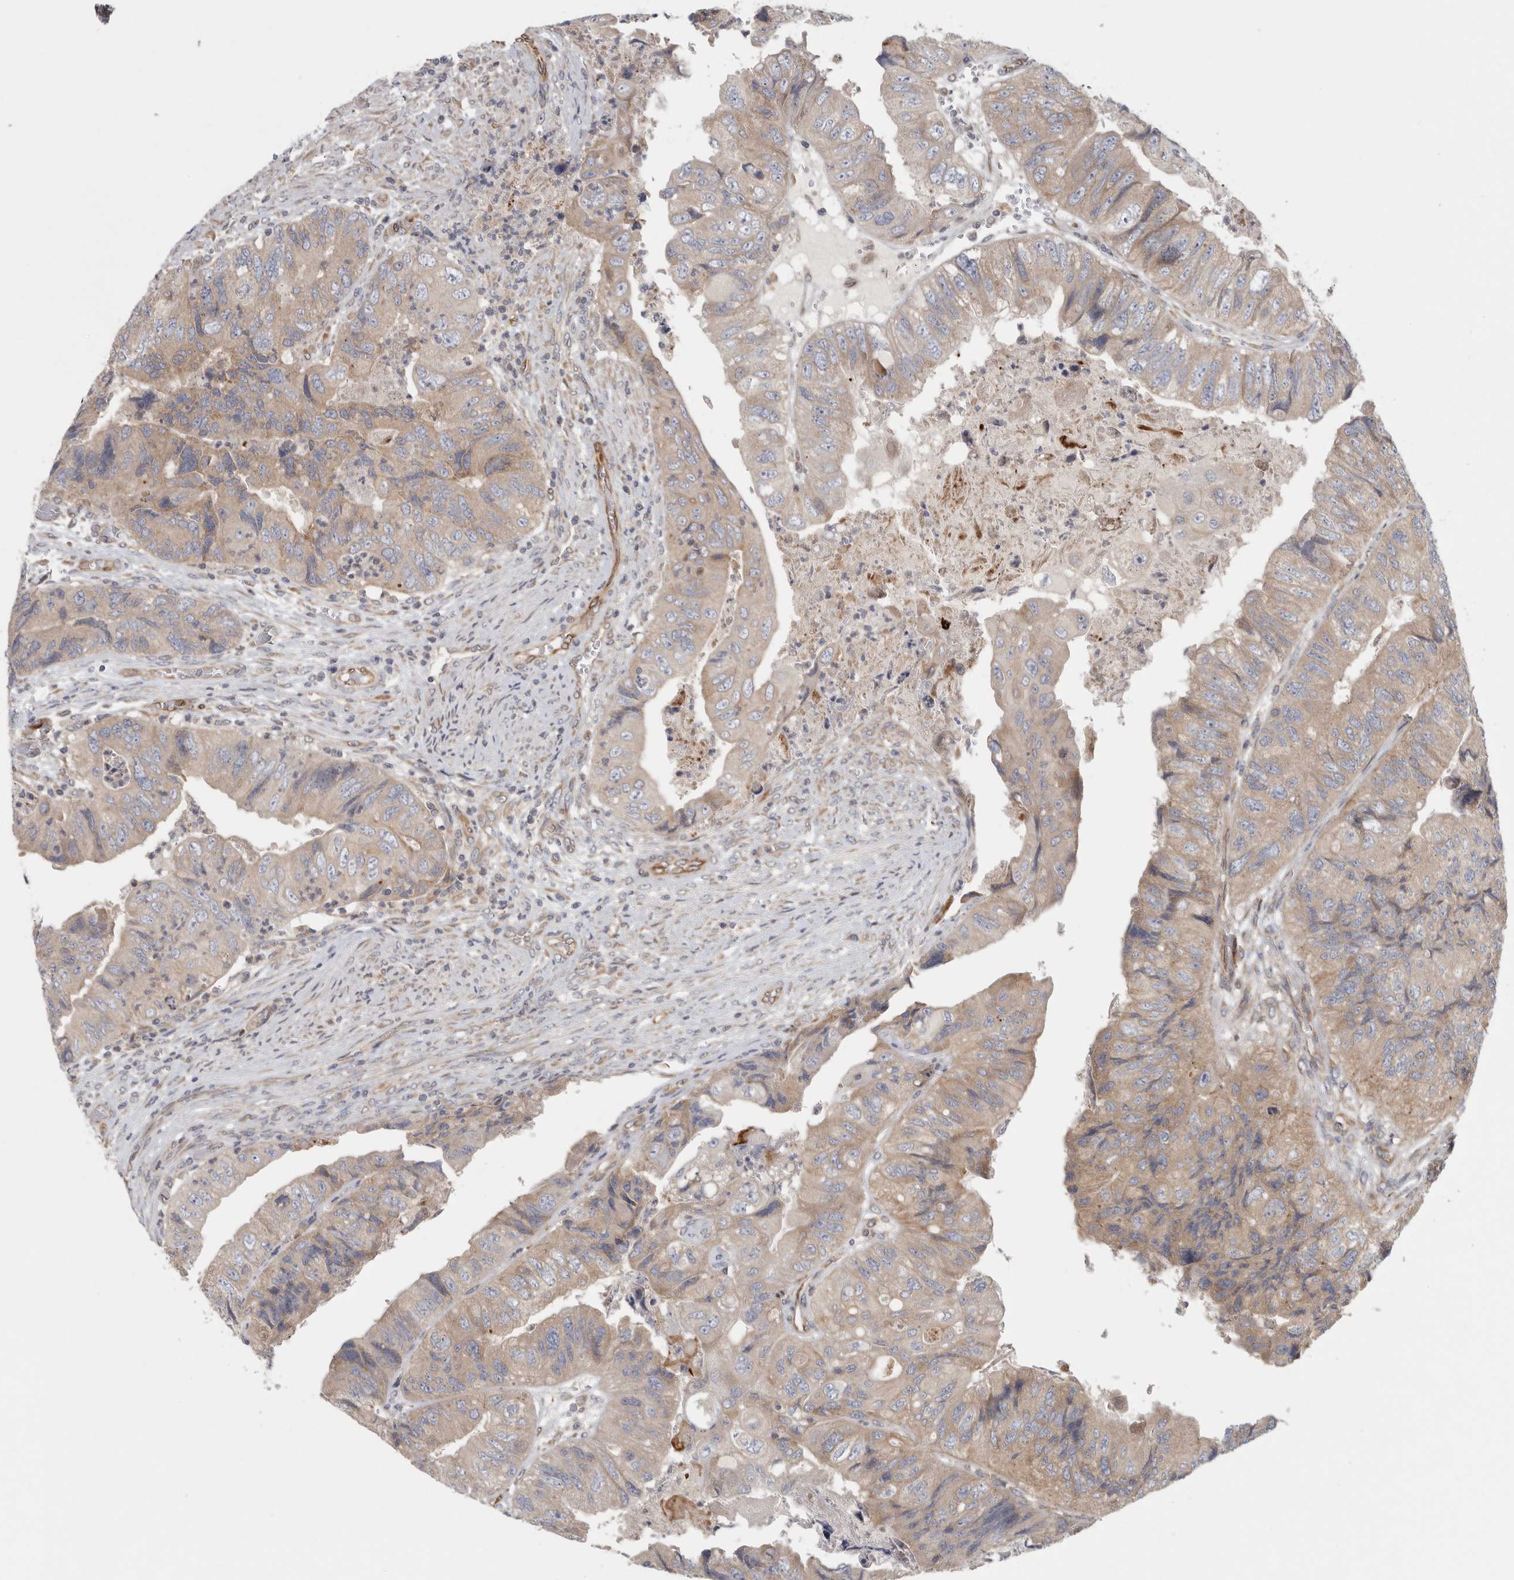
{"staining": {"intensity": "weak", "quantity": ">75%", "location": "cytoplasmic/membranous"}, "tissue": "colorectal cancer", "cell_type": "Tumor cells", "image_type": "cancer", "snomed": [{"axis": "morphology", "description": "Adenocarcinoma, NOS"}, {"axis": "topography", "description": "Rectum"}], "caption": "About >75% of tumor cells in human colorectal adenocarcinoma demonstrate weak cytoplasmic/membranous protein positivity as visualized by brown immunohistochemical staining.", "gene": "BCAP29", "patient": {"sex": "male", "age": 63}}